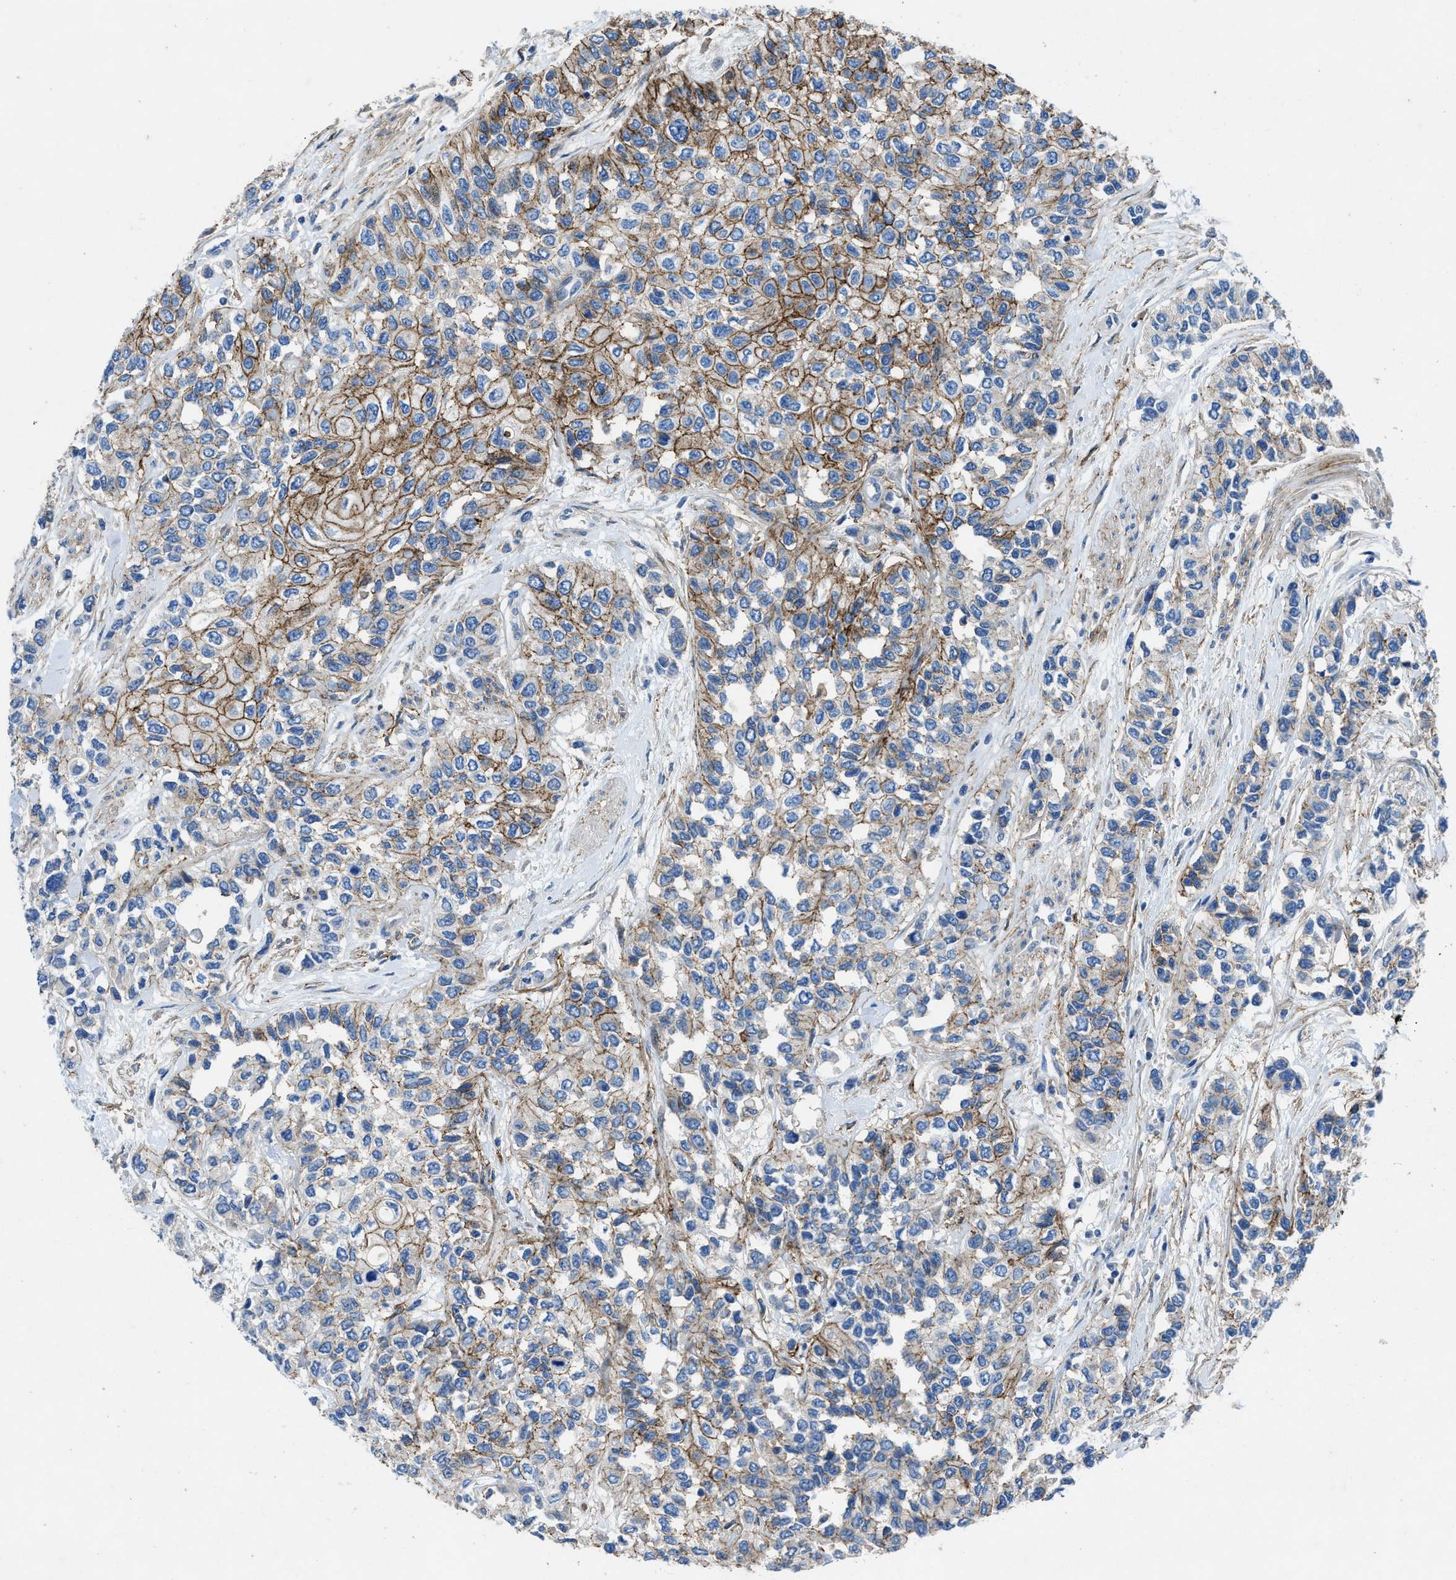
{"staining": {"intensity": "moderate", "quantity": ">75%", "location": "cytoplasmic/membranous"}, "tissue": "urothelial cancer", "cell_type": "Tumor cells", "image_type": "cancer", "snomed": [{"axis": "morphology", "description": "Urothelial carcinoma, High grade"}, {"axis": "topography", "description": "Urinary bladder"}], "caption": "Immunohistochemistry (IHC) histopathology image of high-grade urothelial carcinoma stained for a protein (brown), which shows medium levels of moderate cytoplasmic/membranous staining in about >75% of tumor cells.", "gene": "PTGFRN", "patient": {"sex": "female", "age": 56}}